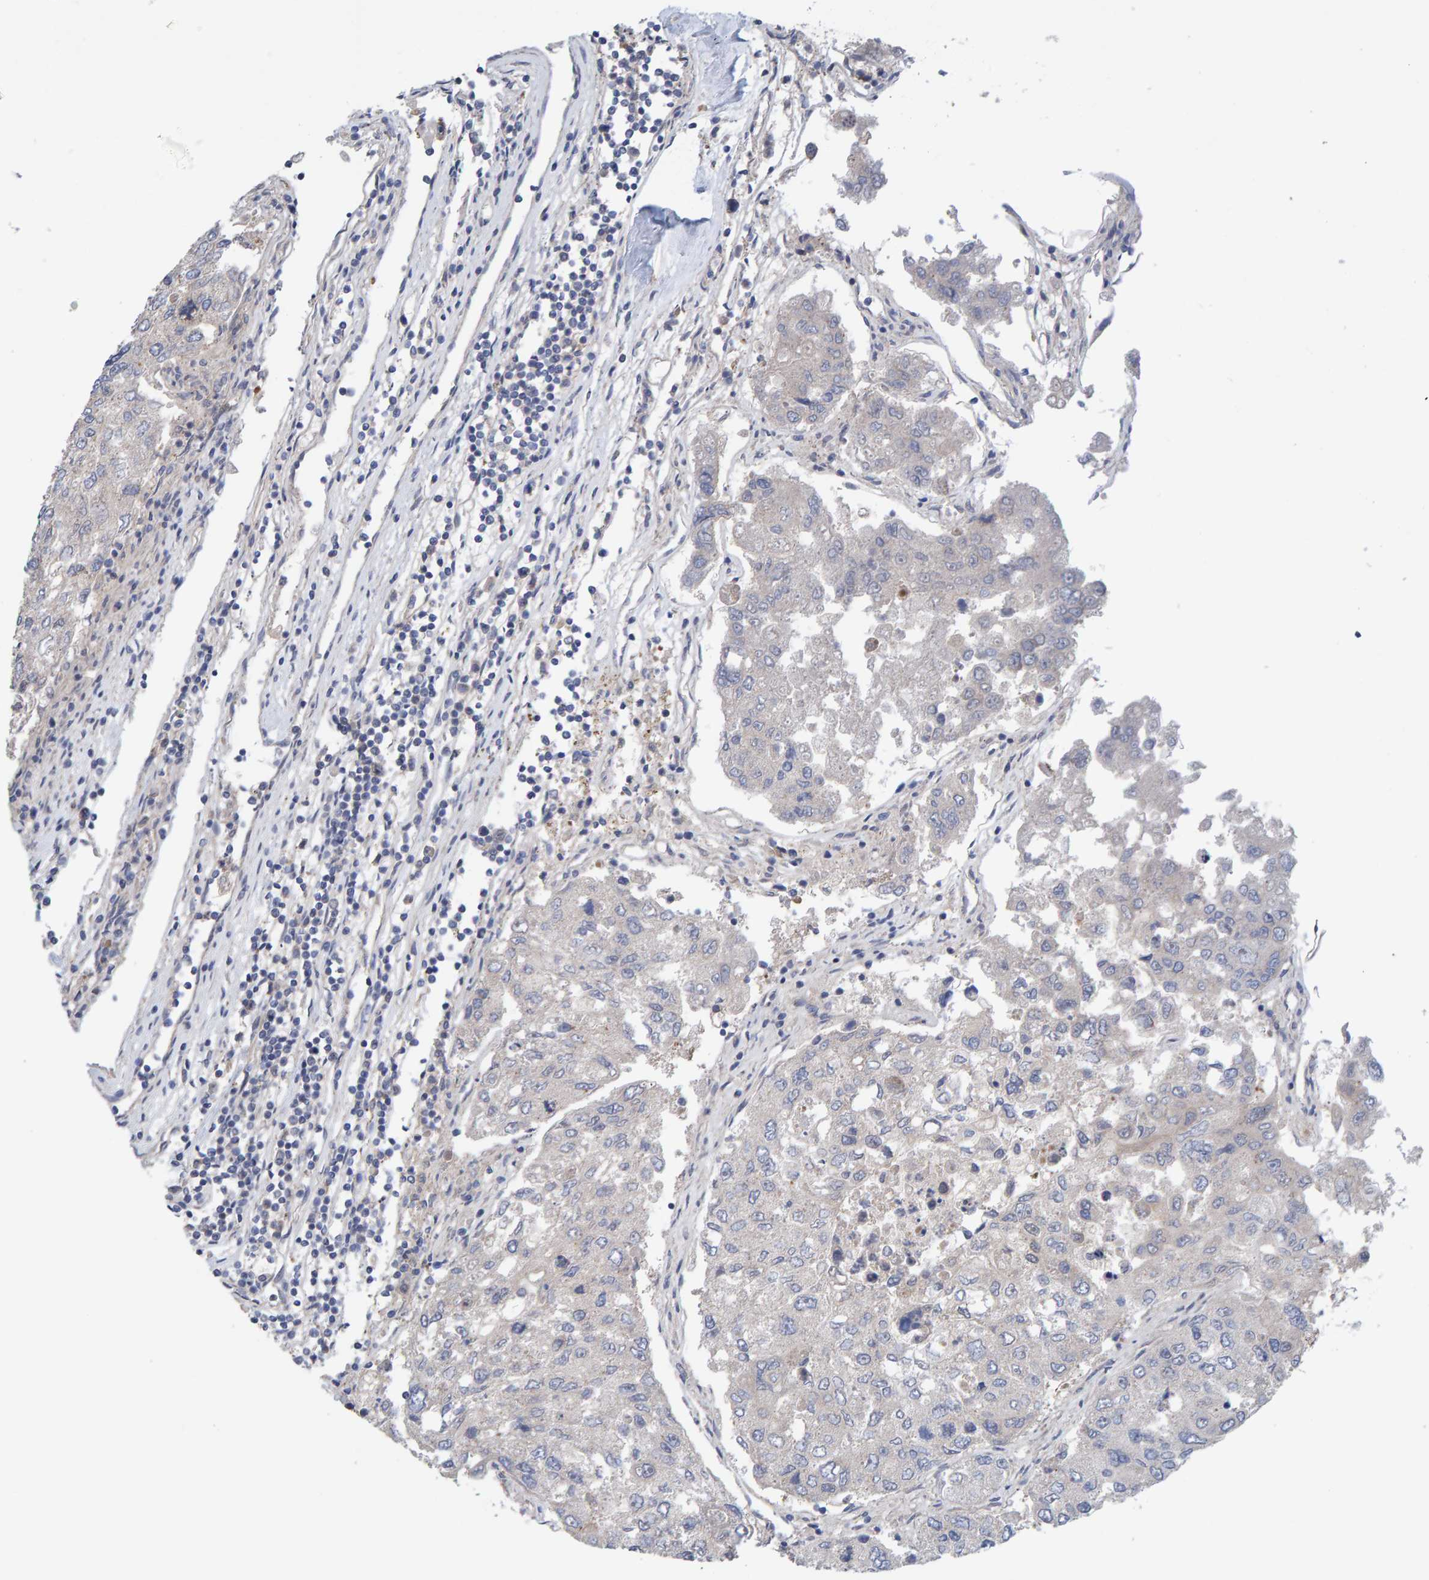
{"staining": {"intensity": "negative", "quantity": "none", "location": "none"}, "tissue": "urothelial cancer", "cell_type": "Tumor cells", "image_type": "cancer", "snomed": [{"axis": "morphology", "description": "Urothelial carcinoma, High grade"}, {"axis": "topography", "description": "Lymph node"}, {"axis": "topography", "description": "Urinary bladder"}], "caption": "Tumor cells are negative for protein expression in human high-grade urothelial carcinoma. (DAB IHC, high magnification).", "gene": "LRSAM1", "patient": {"sex": "male", "age": 51}}